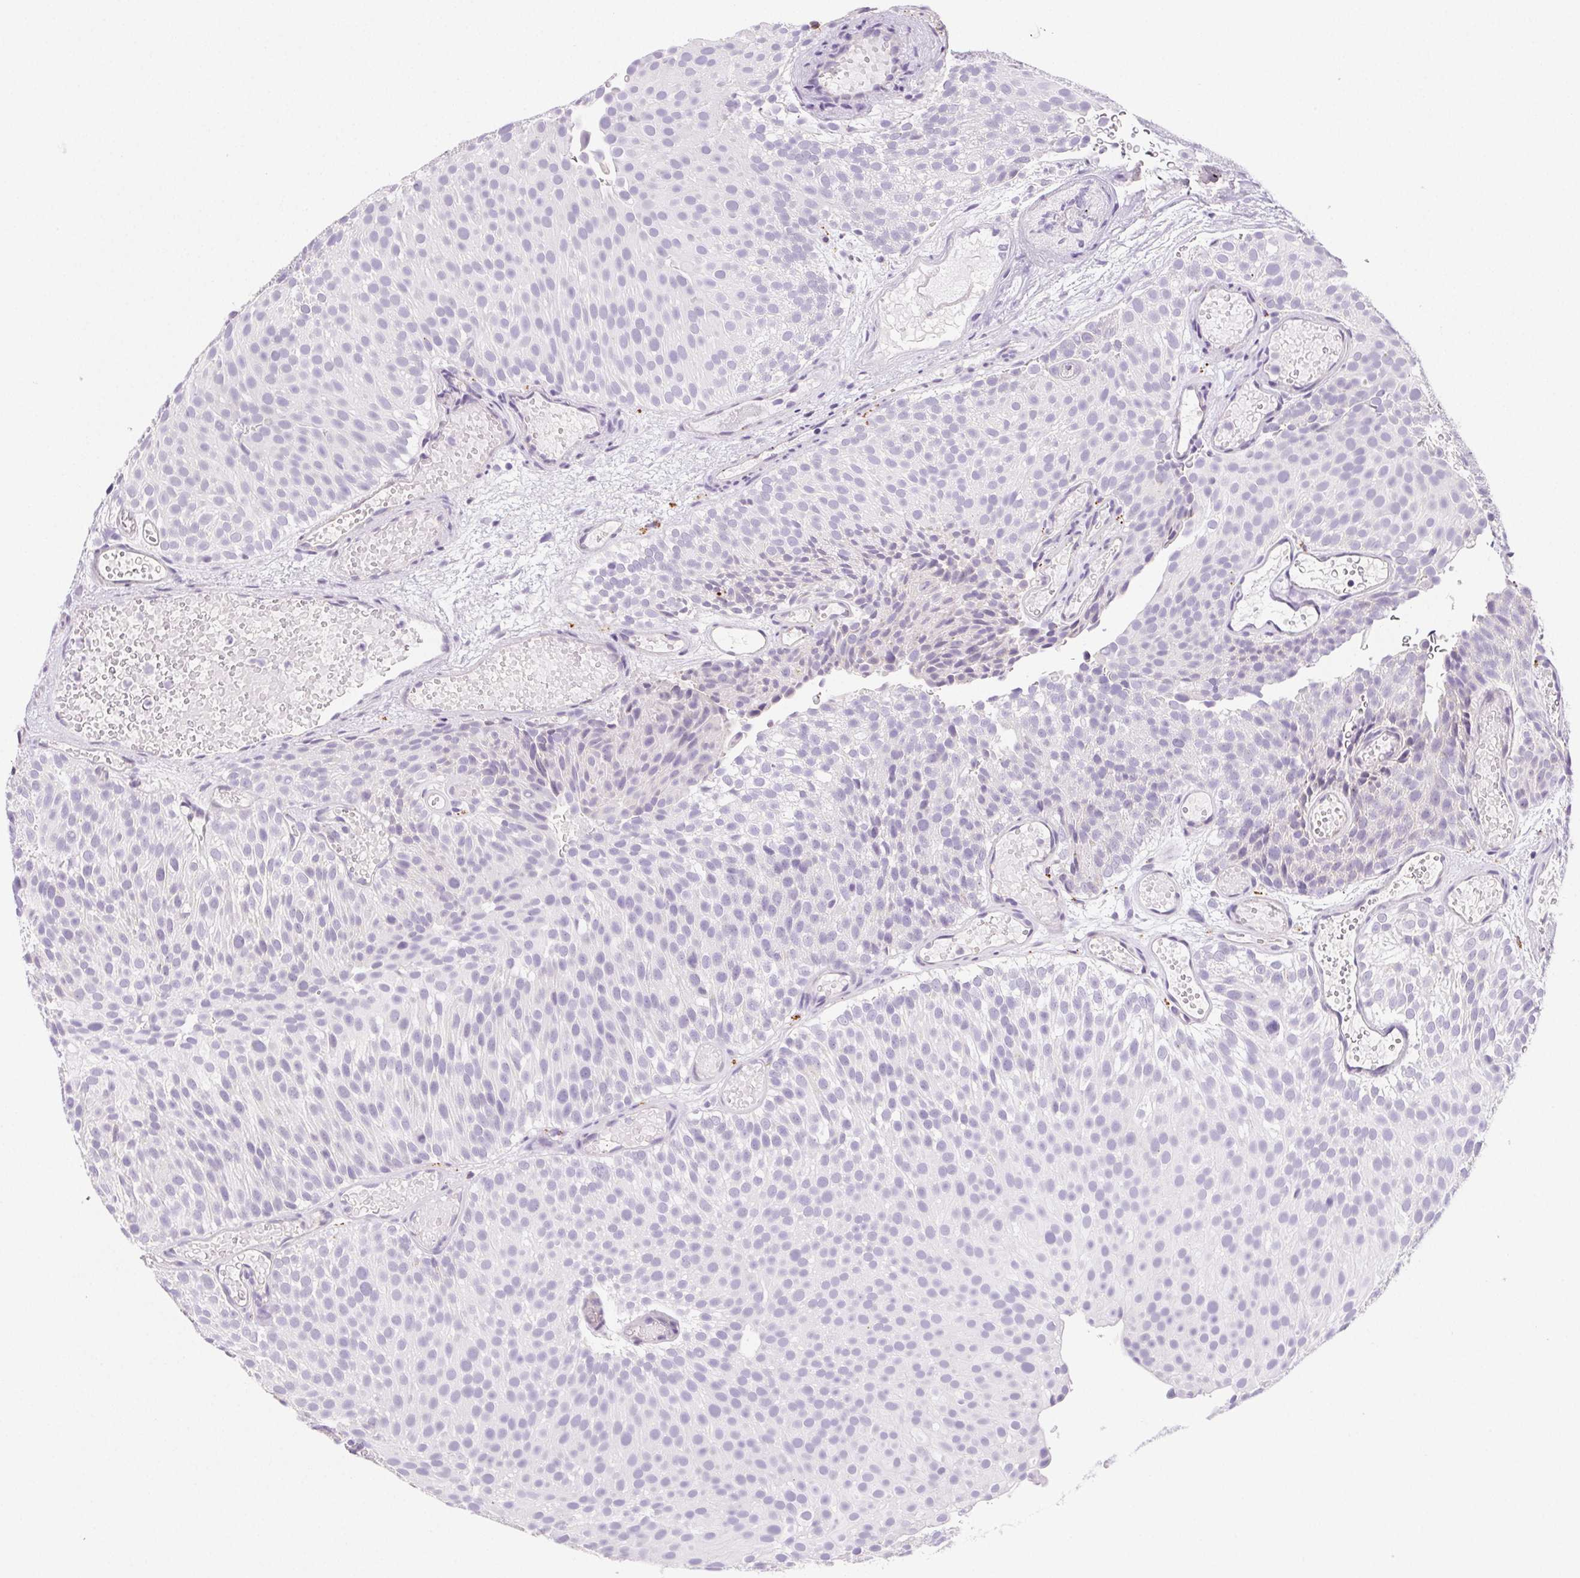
{"staining": {"intensity": "negative", "quantity": "none", "location": "none"}, "tissue": "urothelial cancer", "cell_type": "Tumor cells", "image_type": "cancer", "snomed": [{"axis": "morphology", "description": "Urothelial carcinoma, Low grade"}, {"axis": "topography", "description": "Urinary bladder"}], "caption": "High power microscopy micrograph of an immunohistochemistry micrograph of urothelial cancer, revealing no significant staining in tumor cells.", "gene": "LIPA", "patient": {"sex": "male", "age": 78}}